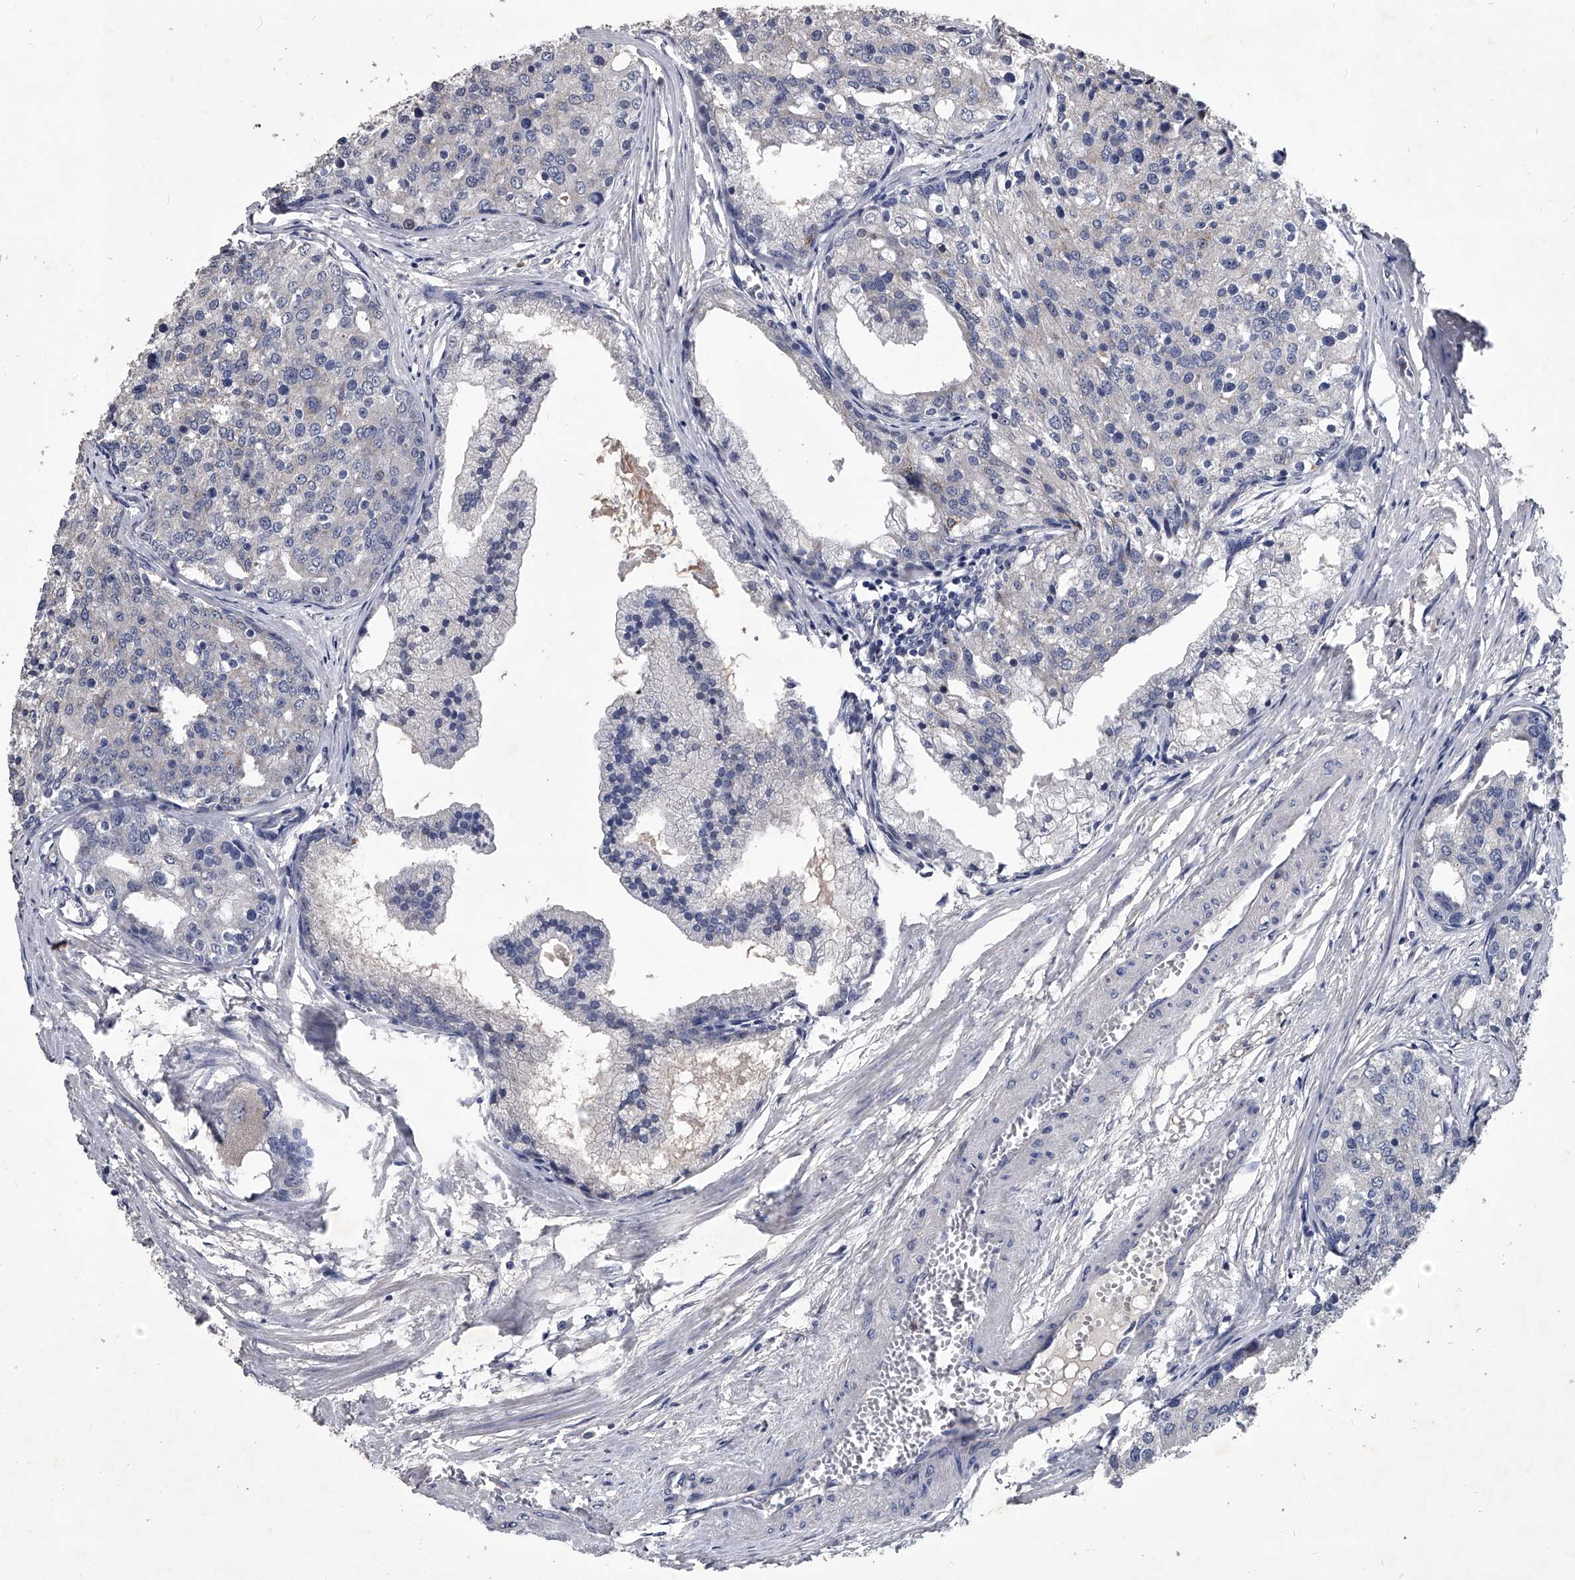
{"staining": {"intensity": "negative", "quantity": "none", "location": "none"}, "tissue": "prostate cancer", "cell_type": "Tumor cells", "image_type": "cancer", "snomed": [{"axis": "morphology", "description": "Adenocarcinoma, High grade"}, {"axis": "topography", "description": "Prostate"}], "caption": "Tumor cells show no significant expression in prostate cancer.", "gene": "NRP1", "patient": {"sex": "male", "age": 50}}